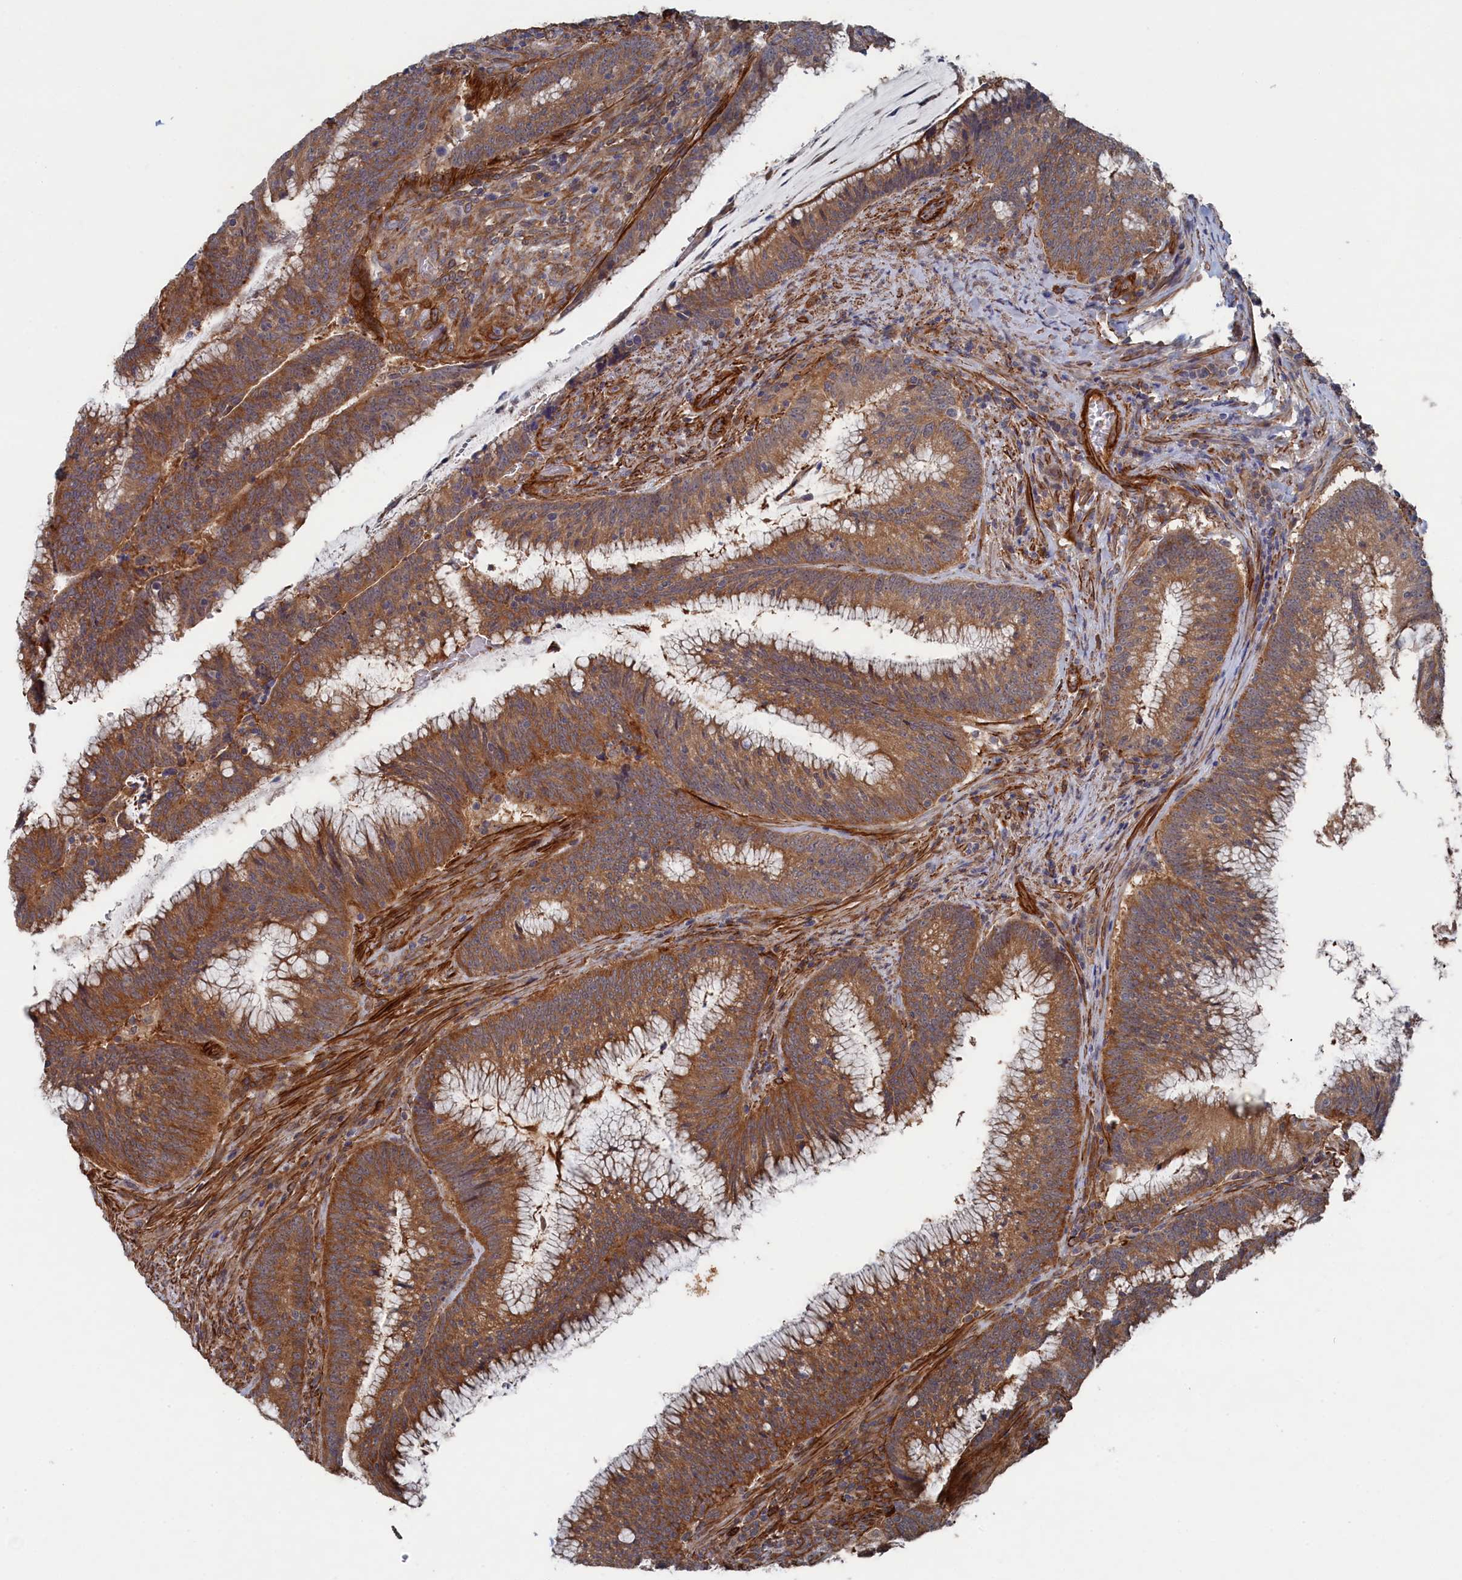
{"staining": {"intensity": "moderate", "quantity": ">75%", "location": "cytoplasmic/membranous"}, "tissue": "colorectal cancer", "cell_type": "Tumor cells", "image_type": "cancer", "snomed": [{"axis": "morphology", "description": "Adenocarcinoma, NOS"}, {"axis": "topography", "description": "Rectum"}], "caption": "A photomicrograph showing moderate cytoplasmic/membranous expression in about >75% of tumor cells in adenocarcinoma (colorectal), as visualized by brown immunohistochemical staining.", "gene": "FILIP1L", "patient": {"sex": "female", "age": 77}}